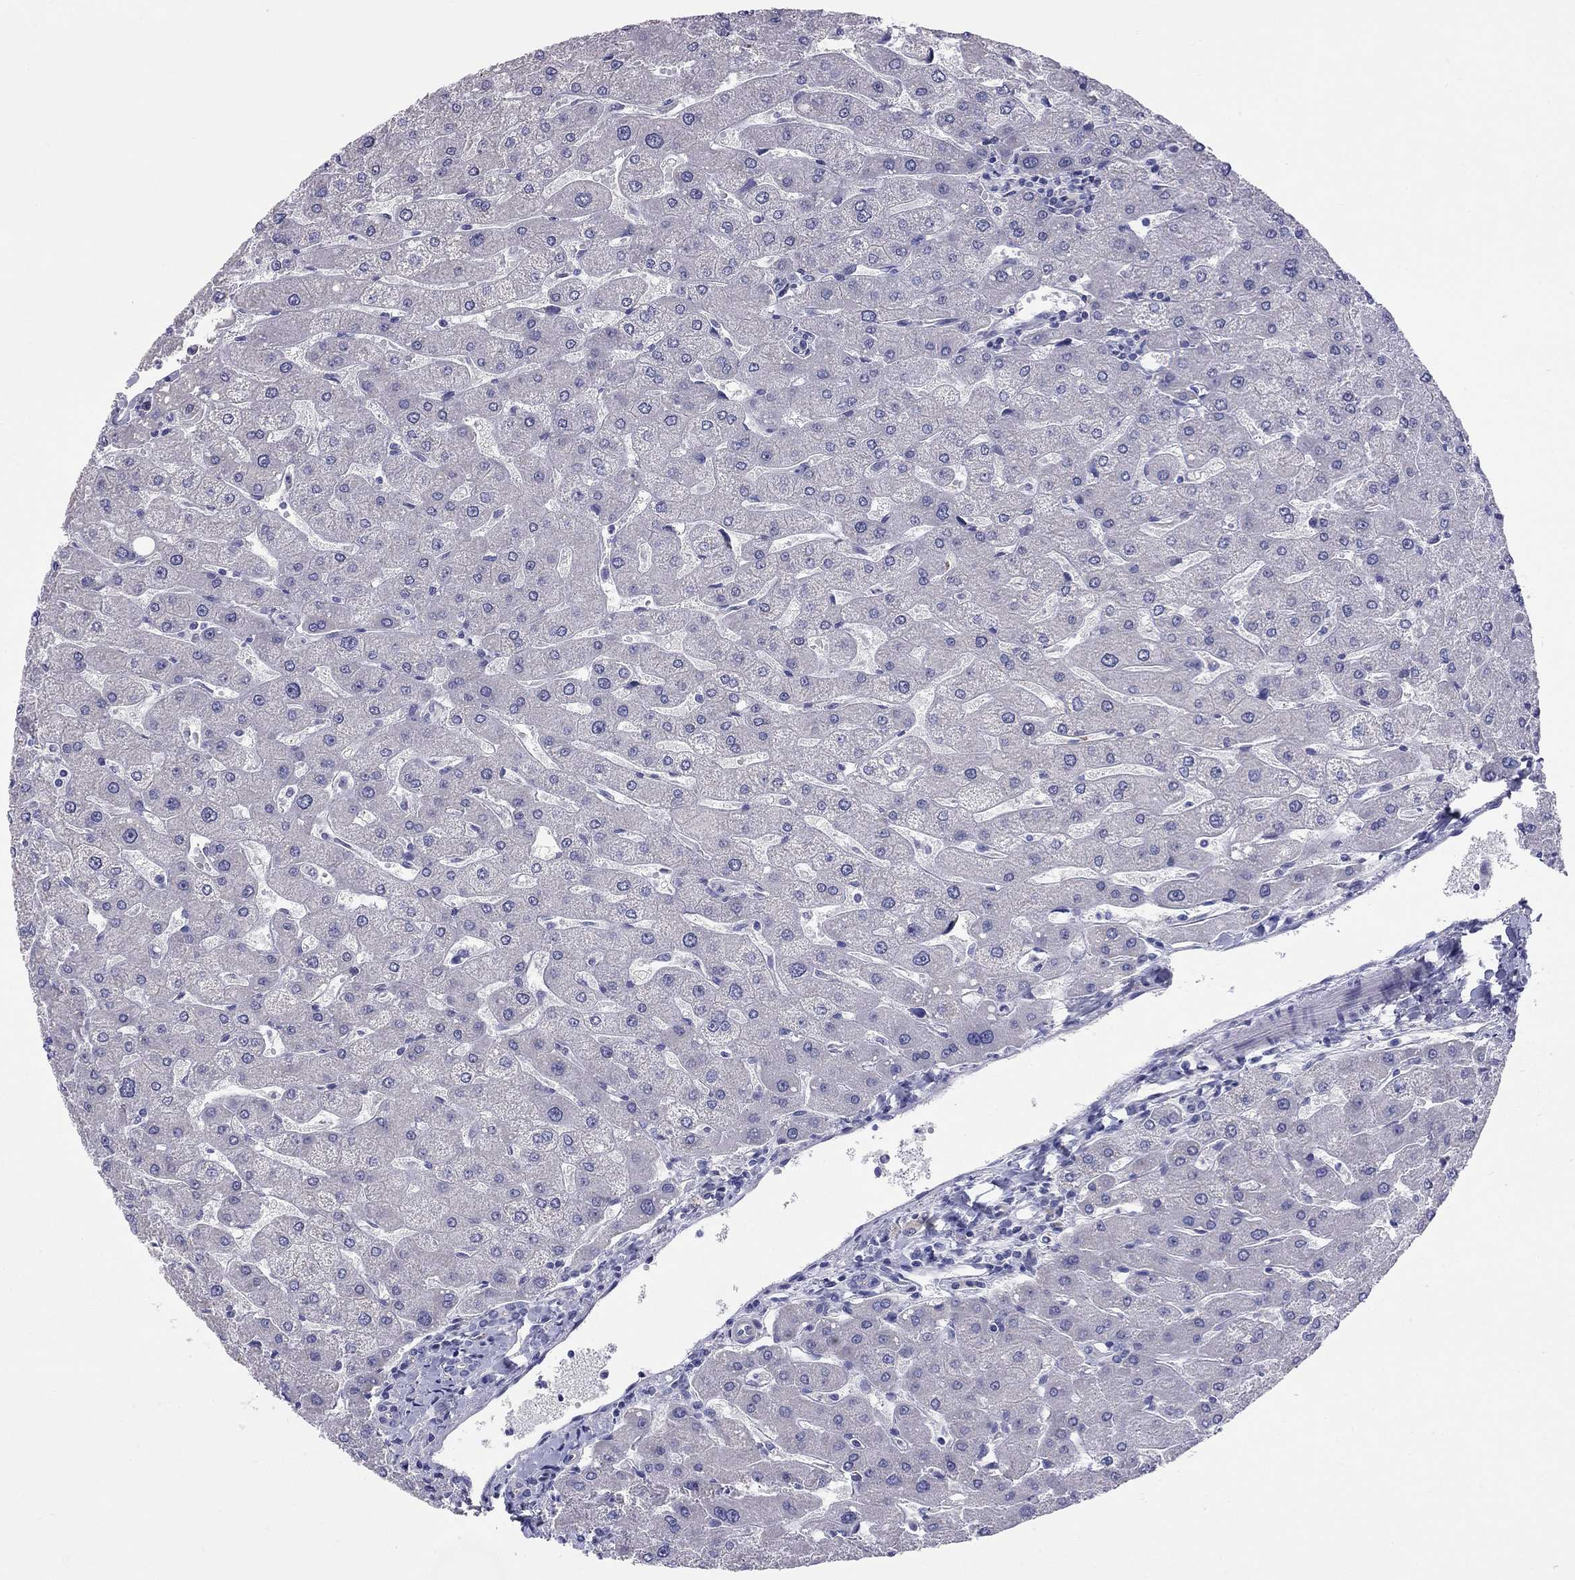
{"staining": {"intensity": "negative", "quantity": "none", "location": "none"}, "tissue": "liver", "cell_type": "Cholangiocytes", "image_type": "normal", "snomed": [{"axis": "morphology", "description": "Normal tissue, NOS"}, {"axis": "topography", "description": "Liver"}], "caption": "There is no significant expression in cholangiocytes of liver. Brightfield microscopy of IHC stained with DAB (3,3'-diaminobenzidine) (brown) and hematoxylin (blue), captured at high magnification.", "gene": "CMYA5", "patient": {"sex": "male", "age": 67}}